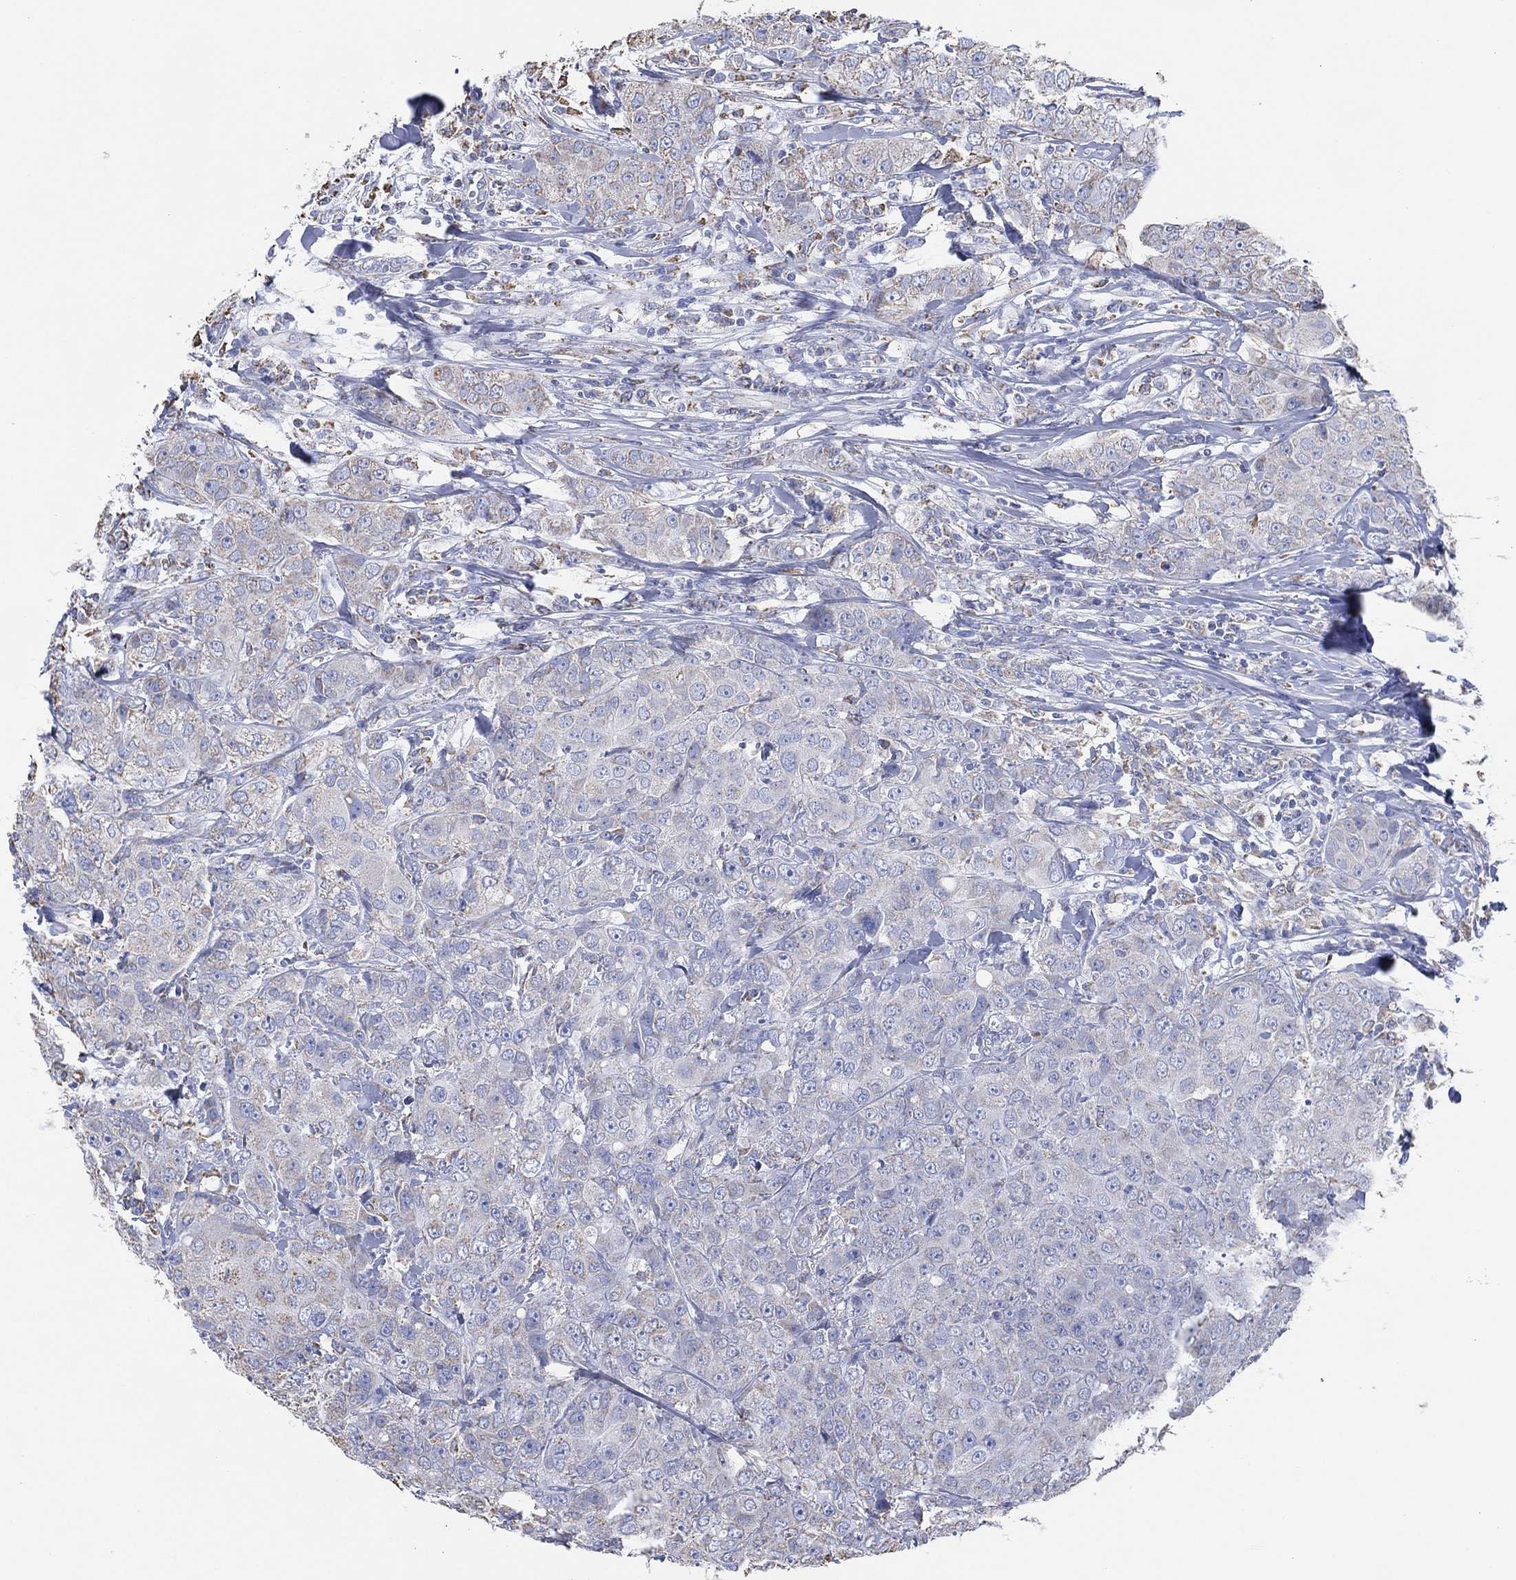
{"staining": {"intensity": "weak", "quantity": "<25%", "location": "cytoplasmic/membranous"}, "tissue": "breast cancer", "cell_type": "Tumor cells", "image_type": "cancer", "snomed": [{"axis": "morphology", "description": "Duct carcinoma"}, {"axis": "topography", "description": "Breast"}], "caption": "Tumor cells are negative for brown protein staining in invasive ductal carcinoma (breast). (DAB IHC with hematoxylin counter stain).", "gene": "CFTR", "patient": {"sex": "female", "age": 43}}